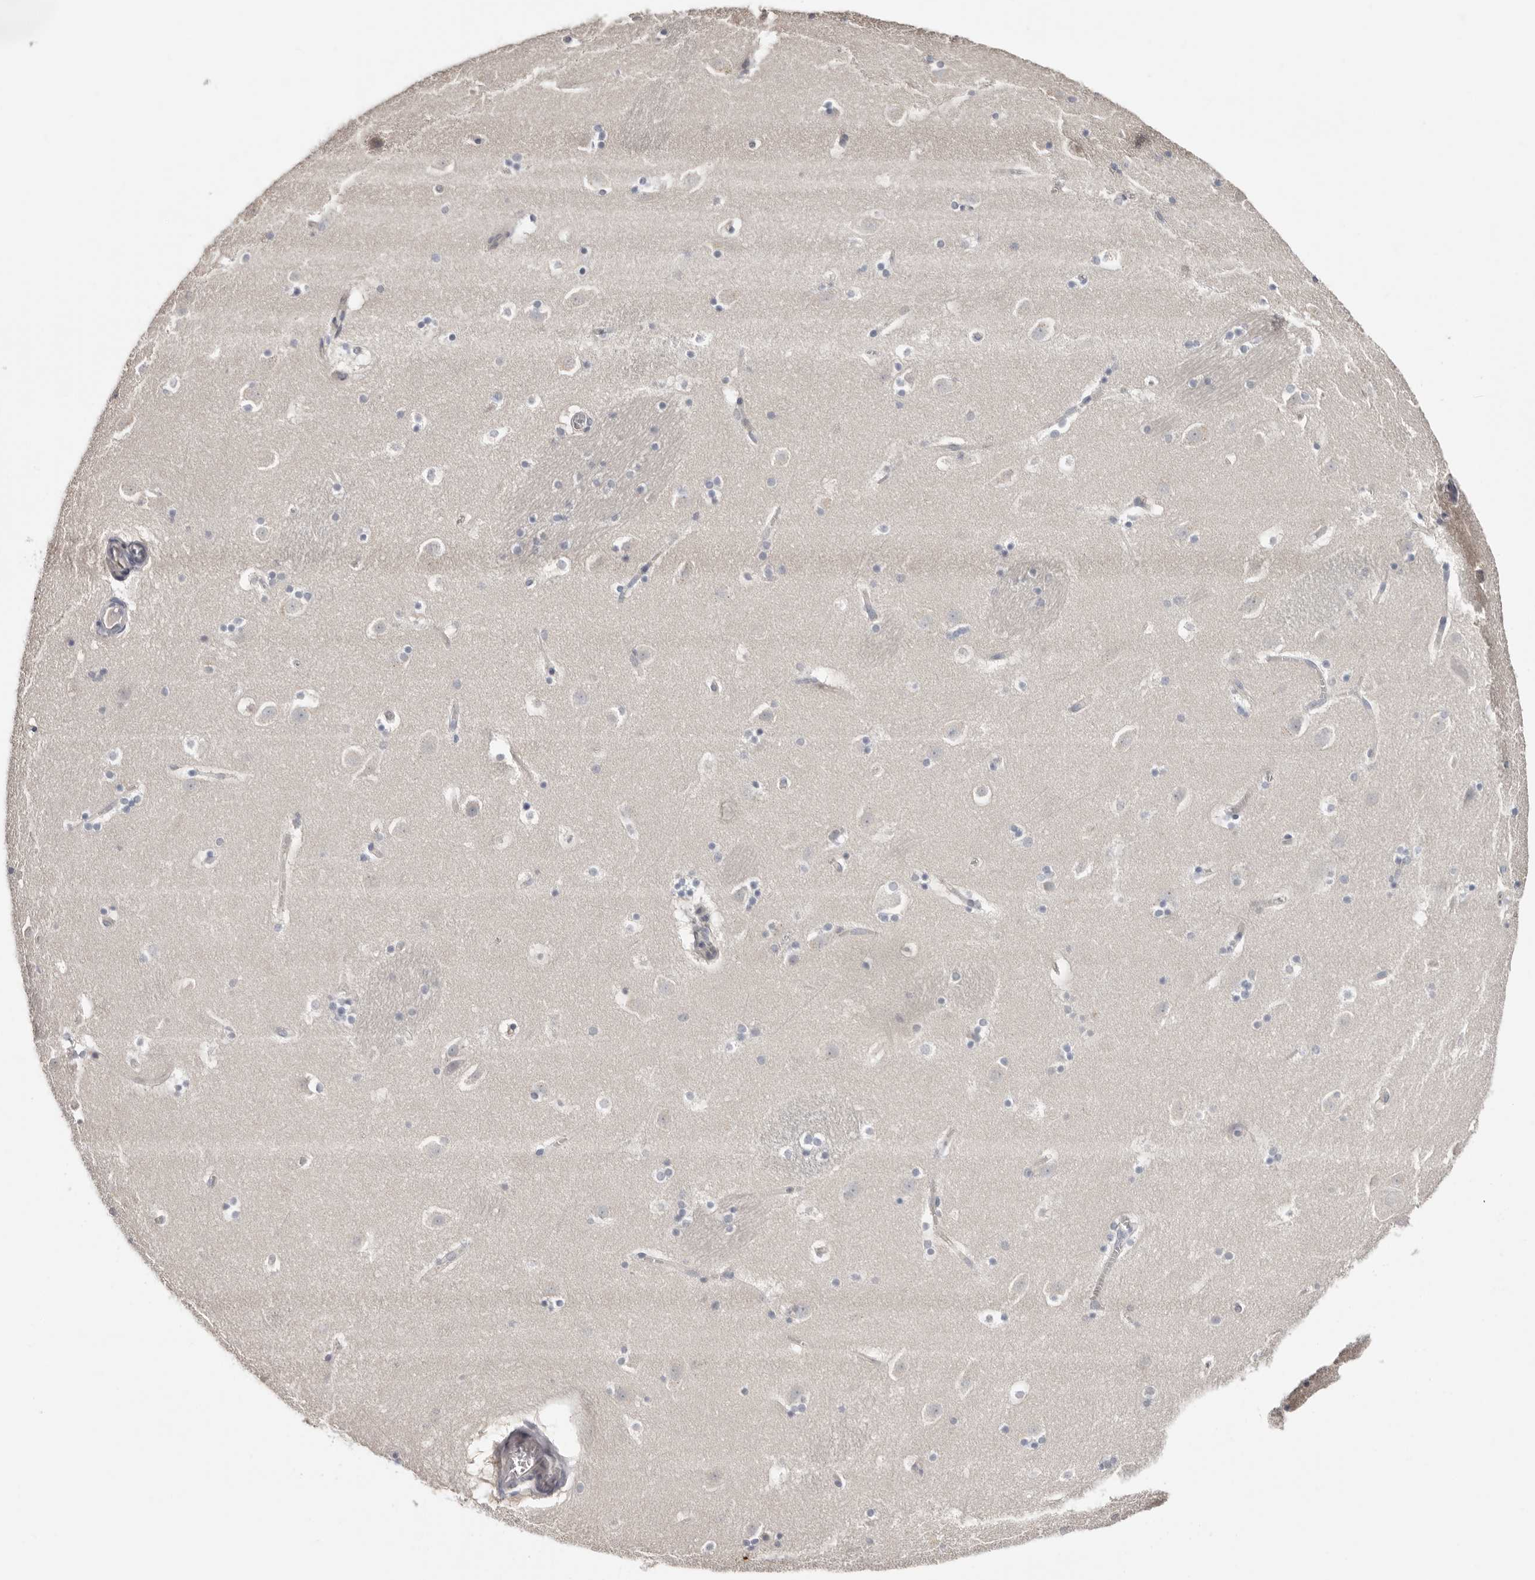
{"staining": {"intensity": "negative", "quantity": "none", "location": "none"}, "tissue": "caudate", "cell_type": "Glial cells", "image_type": "normal", "snomed": [{"axis": "morphology", "description": "Normal tissue, NOS"}, {"axis": "topography", "description": "Lateral ventricle wall"}], "caption": "This image is of normal caudate stained with immunohistochemistry (IHC) to label a protein in brown with the nuclei are counter-stained blue. There is no expression in glial cells.", "gene": "S100A14", "patient": {"sex": "male", "age": 45}}